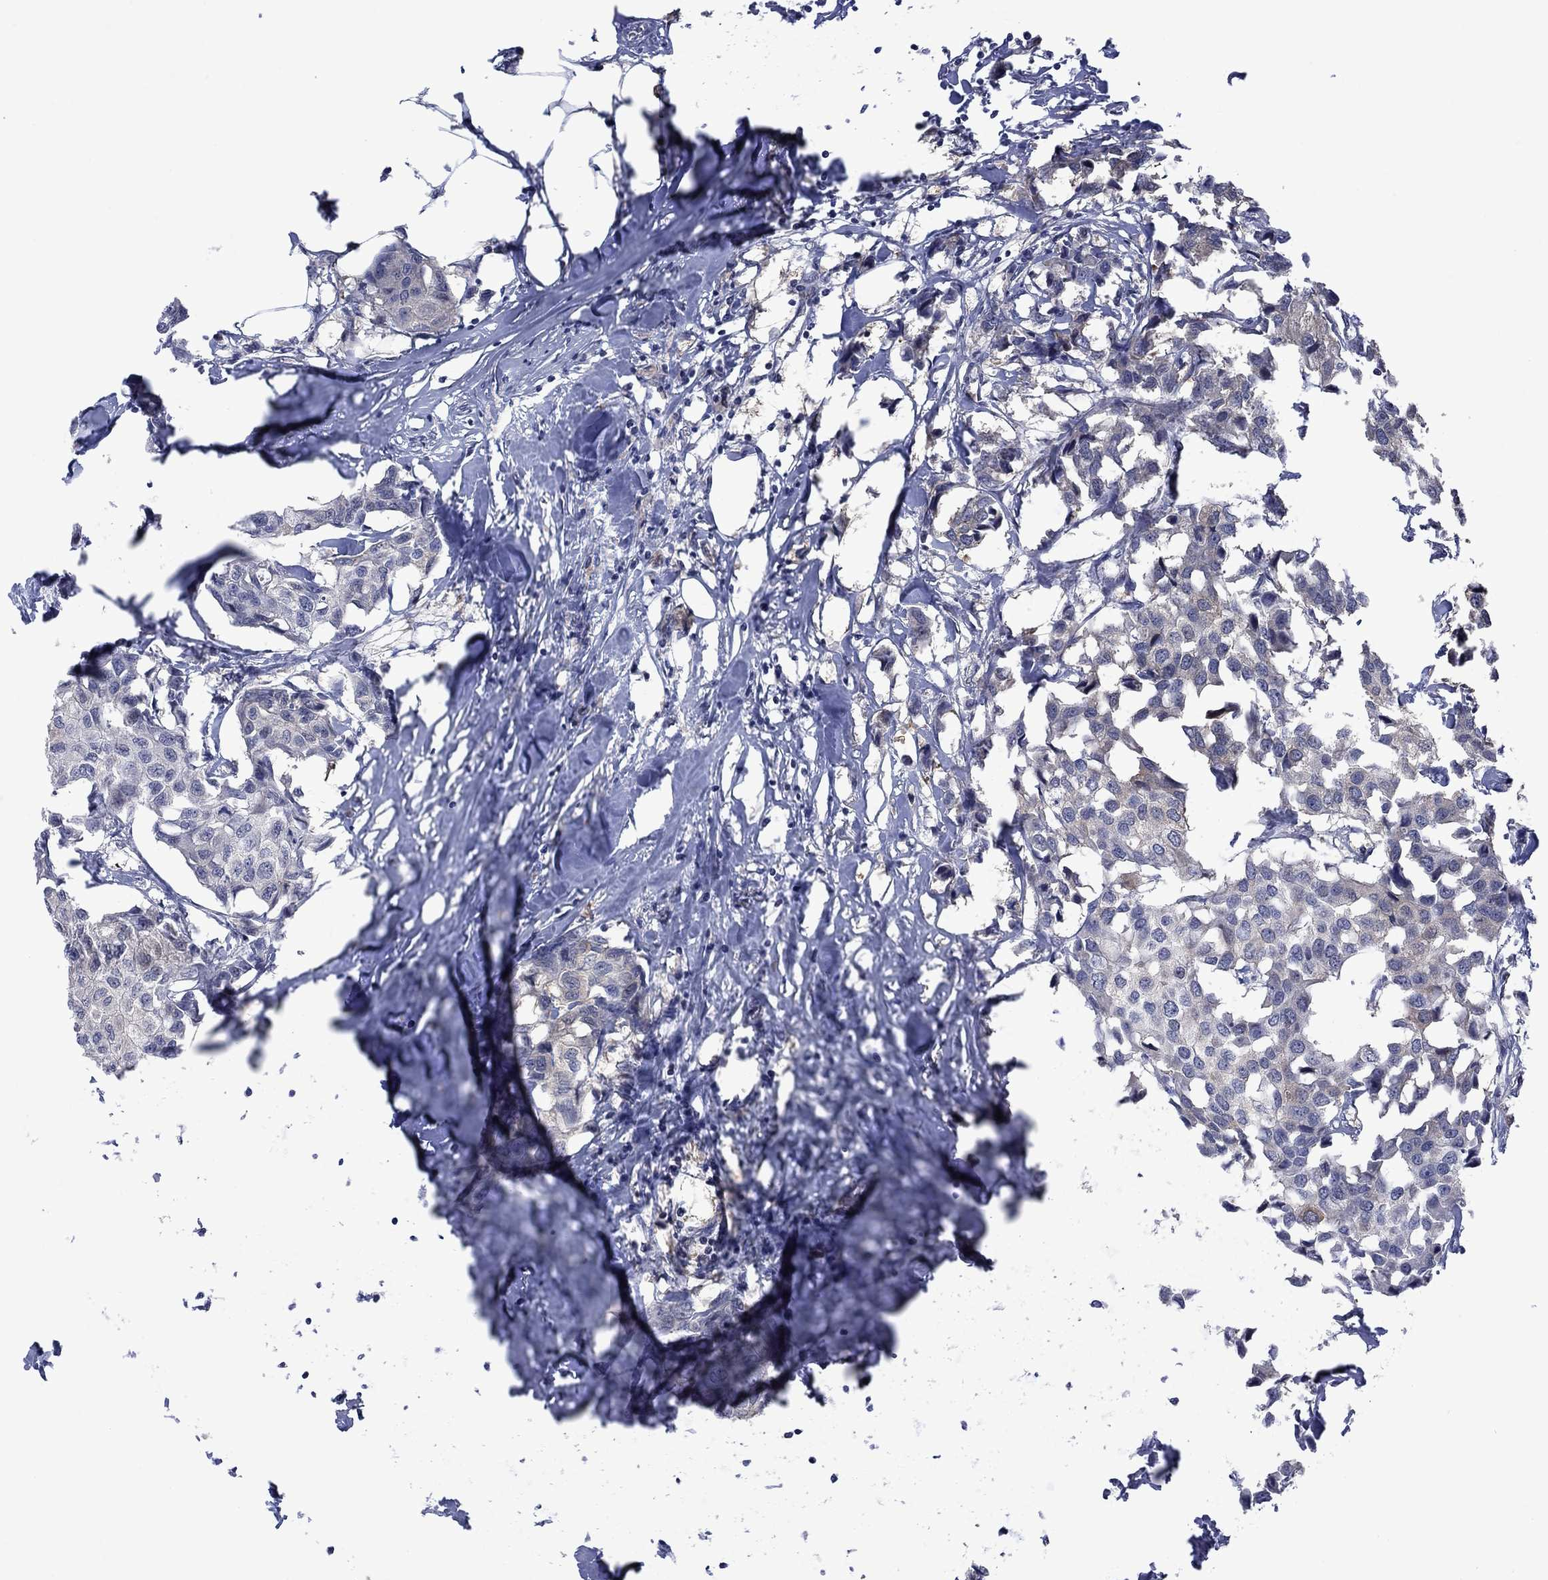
{"staining": {"intensity": "negative", "quantity": "none", "location": "none"}, "tissue": "breast cancer", "cell_type": "Tumor cells", "image_type": "cancer", "snomed": [{"axis": "morphology", "description": "Duct carcinoma"}, {"axis": "topography", "description": "Breast"}], "caption": "There is no significant positivity in tumor cells of breast cancer (intraductal carcinoma).", "gene": "AGL", "patient": {"sex": "female", "age": 80}}